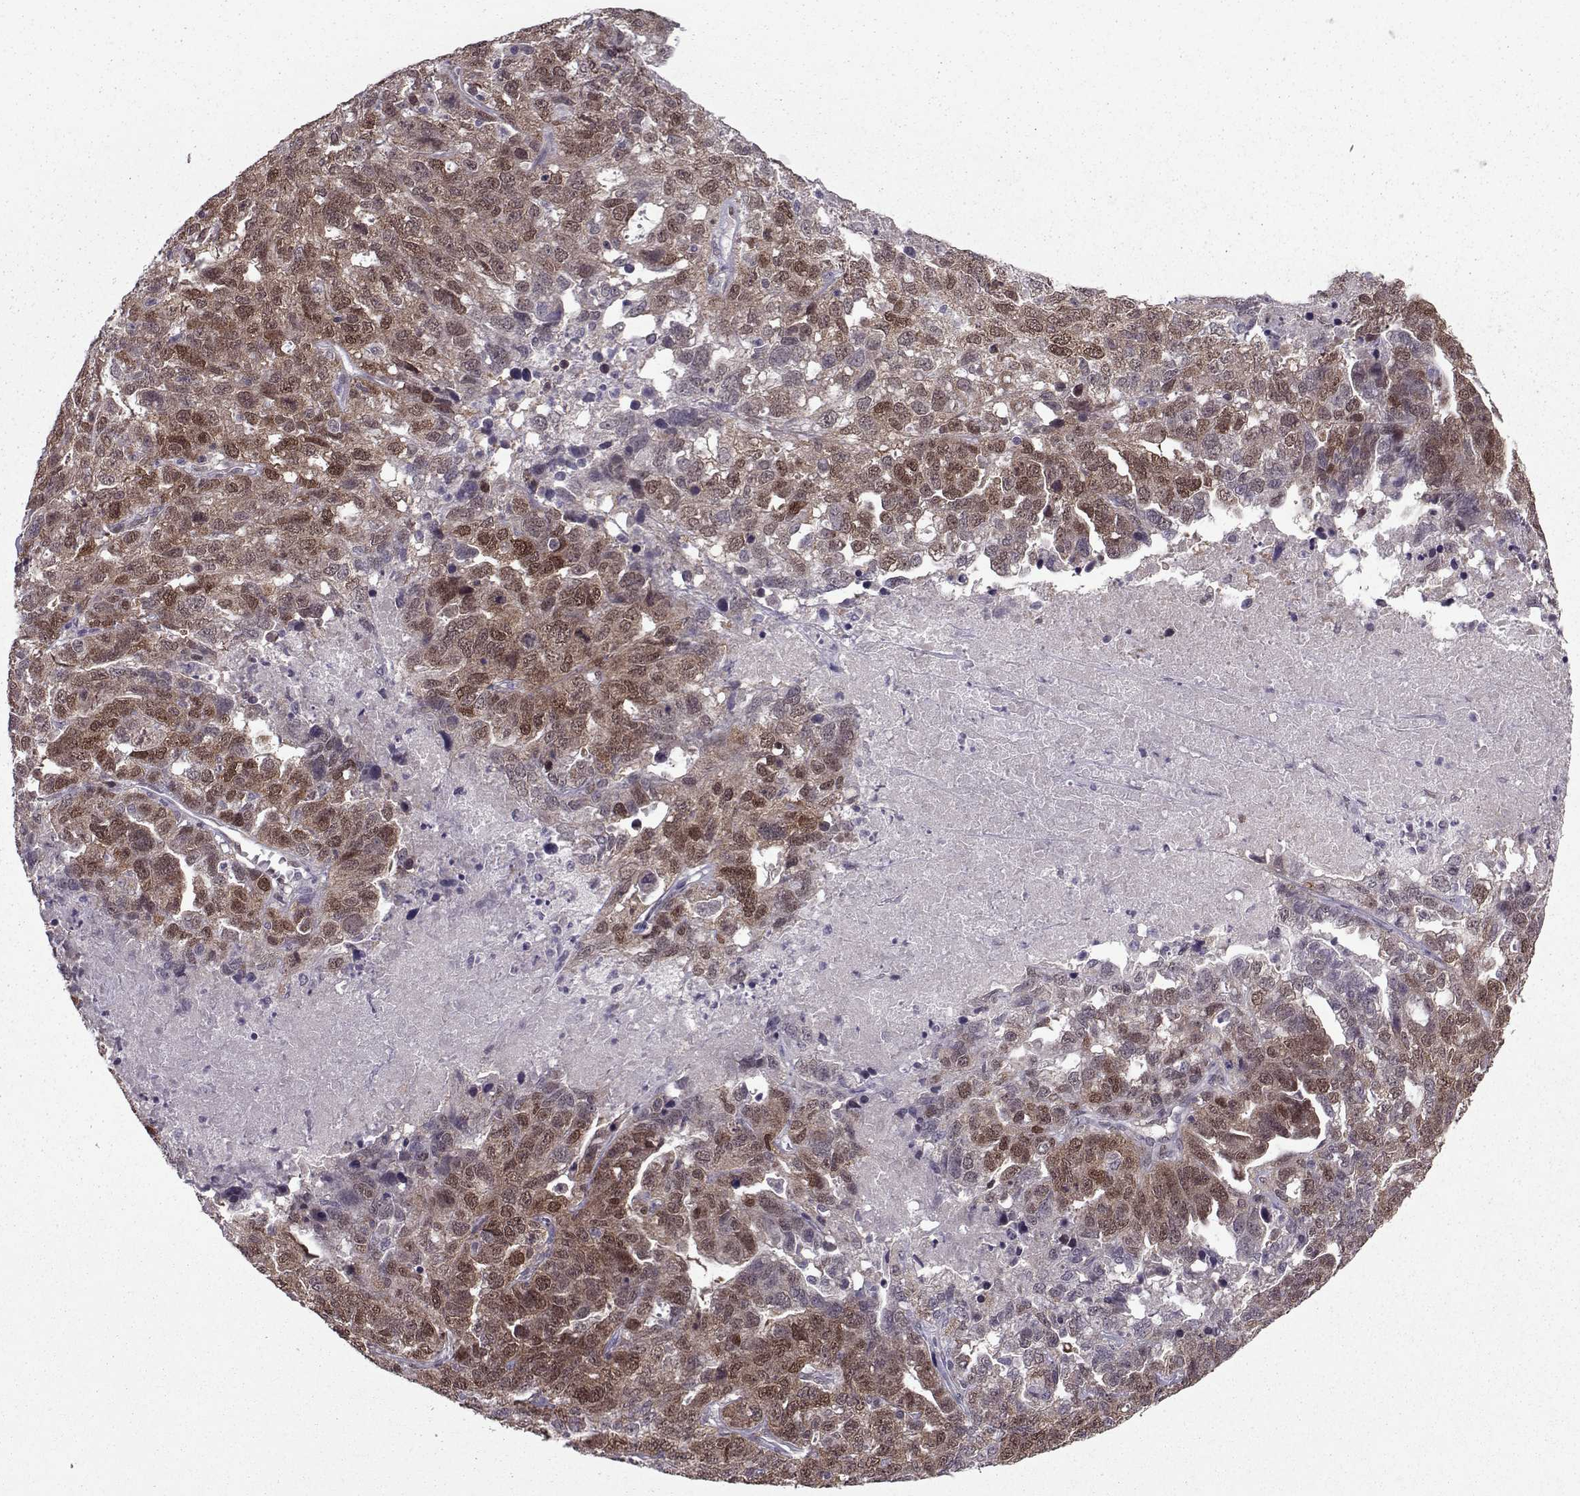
{"staining": {"intensity": "moderate", "quantity": ">75%", "location": "cytoplasmic/membranous,nuclear"}, "tissue": "ovarian cancer", "cell_type": "Tumor cells", "image_type": "cancer", "snomed": [{"axis": "morphology", "description": "Cystadenocarcinoma, serous, NOS"}, {"axis": "topography", "description": "Ovary"}], "caption": "Immunohistochemical staining of ovarian serous cystadenocarcinoma displays moderate cytoplasmic/membranous and nuclear protein expression in approximately >75% of tumor cells.", "gene": "CDK4", "patient": {"sex": "female", "age": 71}}